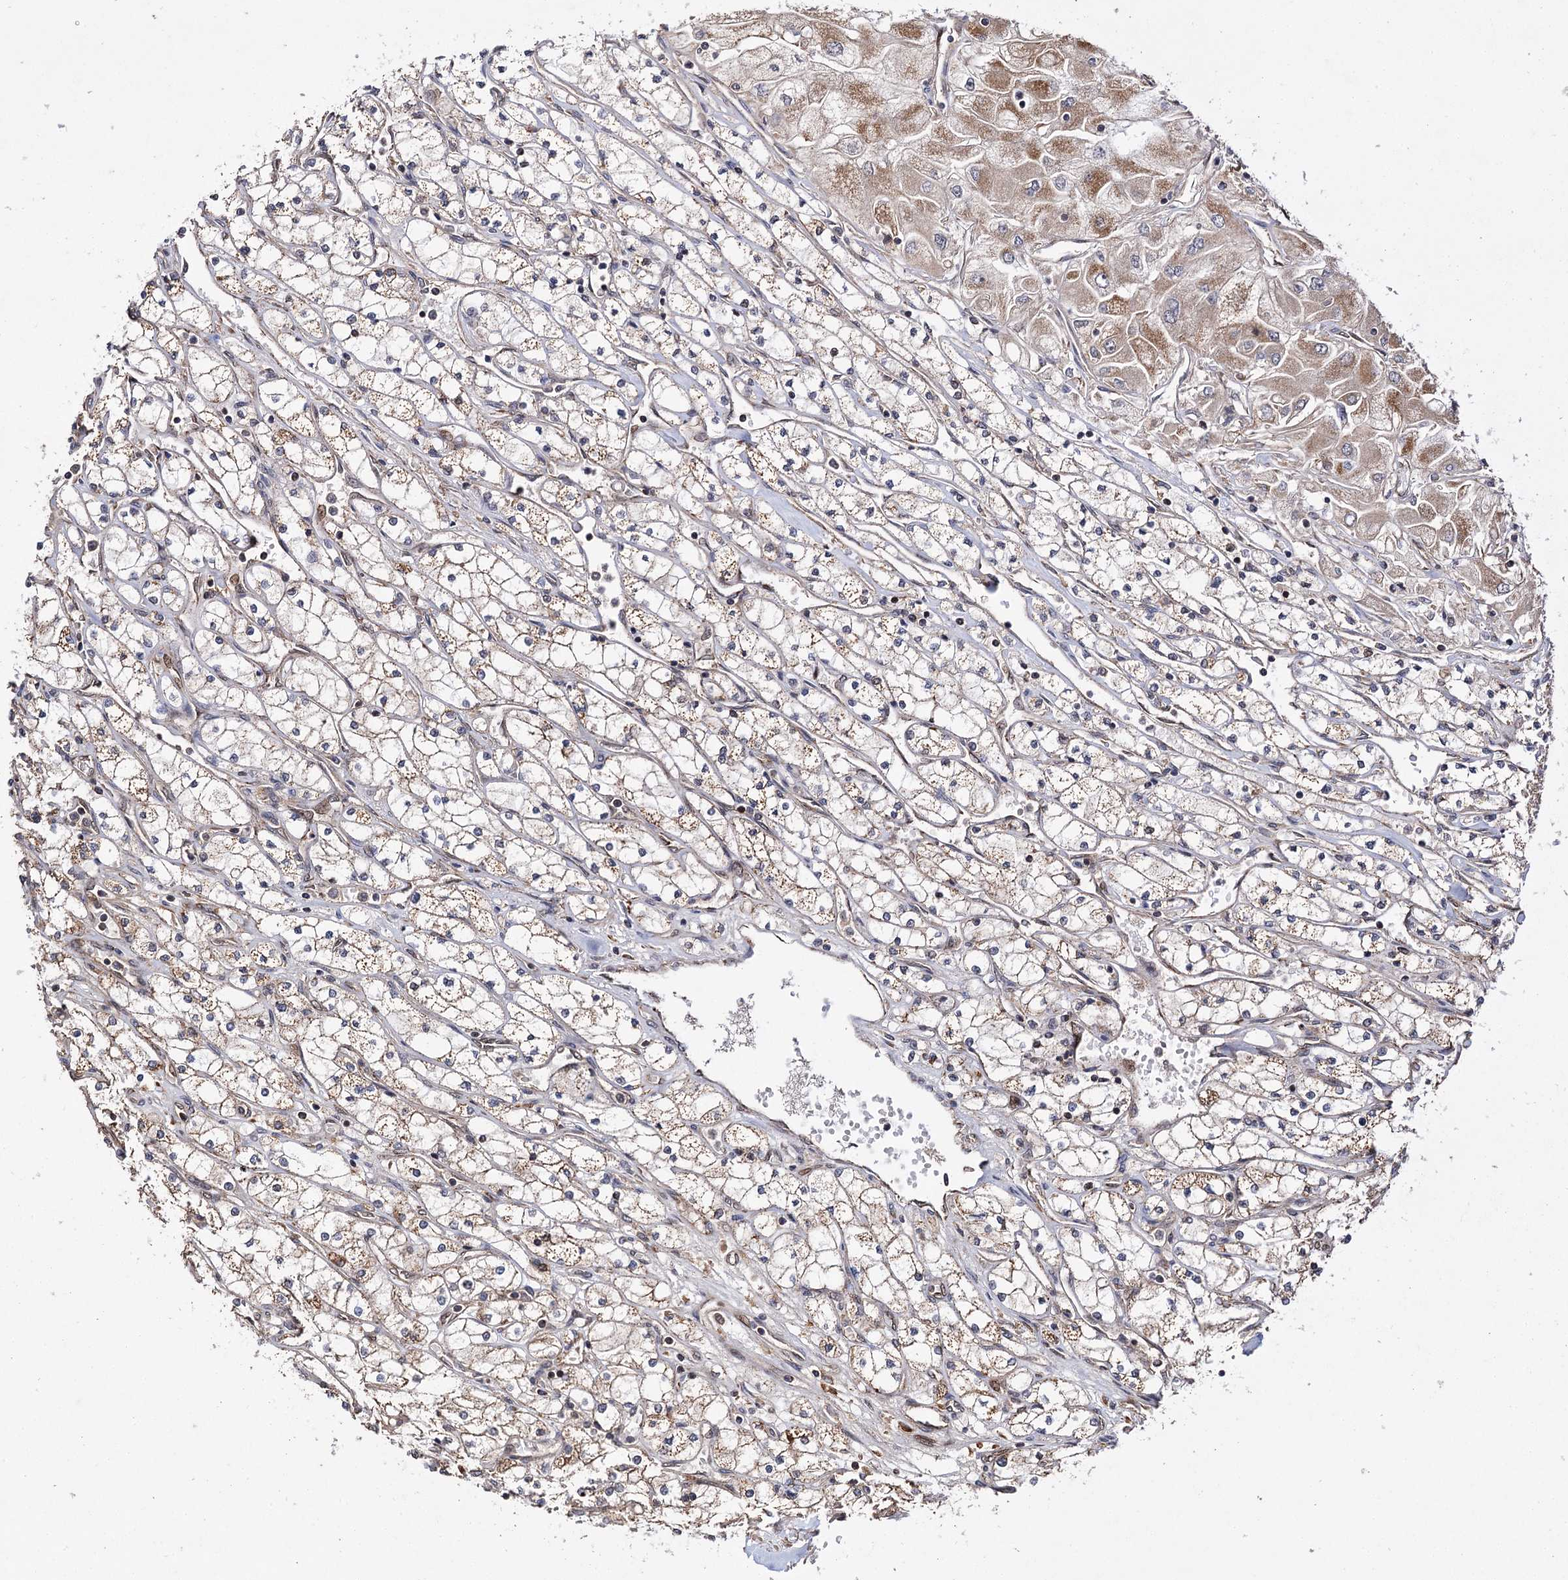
{"staining": {"intensity": "weak", "quantity": ">75%", "location": "cytoplasmic/membranous"}, "tissue": "renal cancer", "cell_type": "Tumor cells", "image_type": "cancer", "snomed": [{"axis": "morphology", "description": "Adenocarcinoma, NOS"}, {"axis": "topography", "description": "Kidney"}], "caption": "IHC of renal cancer (adenocarcinoma) exhibits low levels of weak cytoplasmic/membranous staining in approximately >75% of tumor cells. (Stains: DAB in brown, nuclei in blue, Microscopy: brightfield microscopy at high magnification).", "gene": "CEP76", "patient": {"sex": "male", "age": 80}}